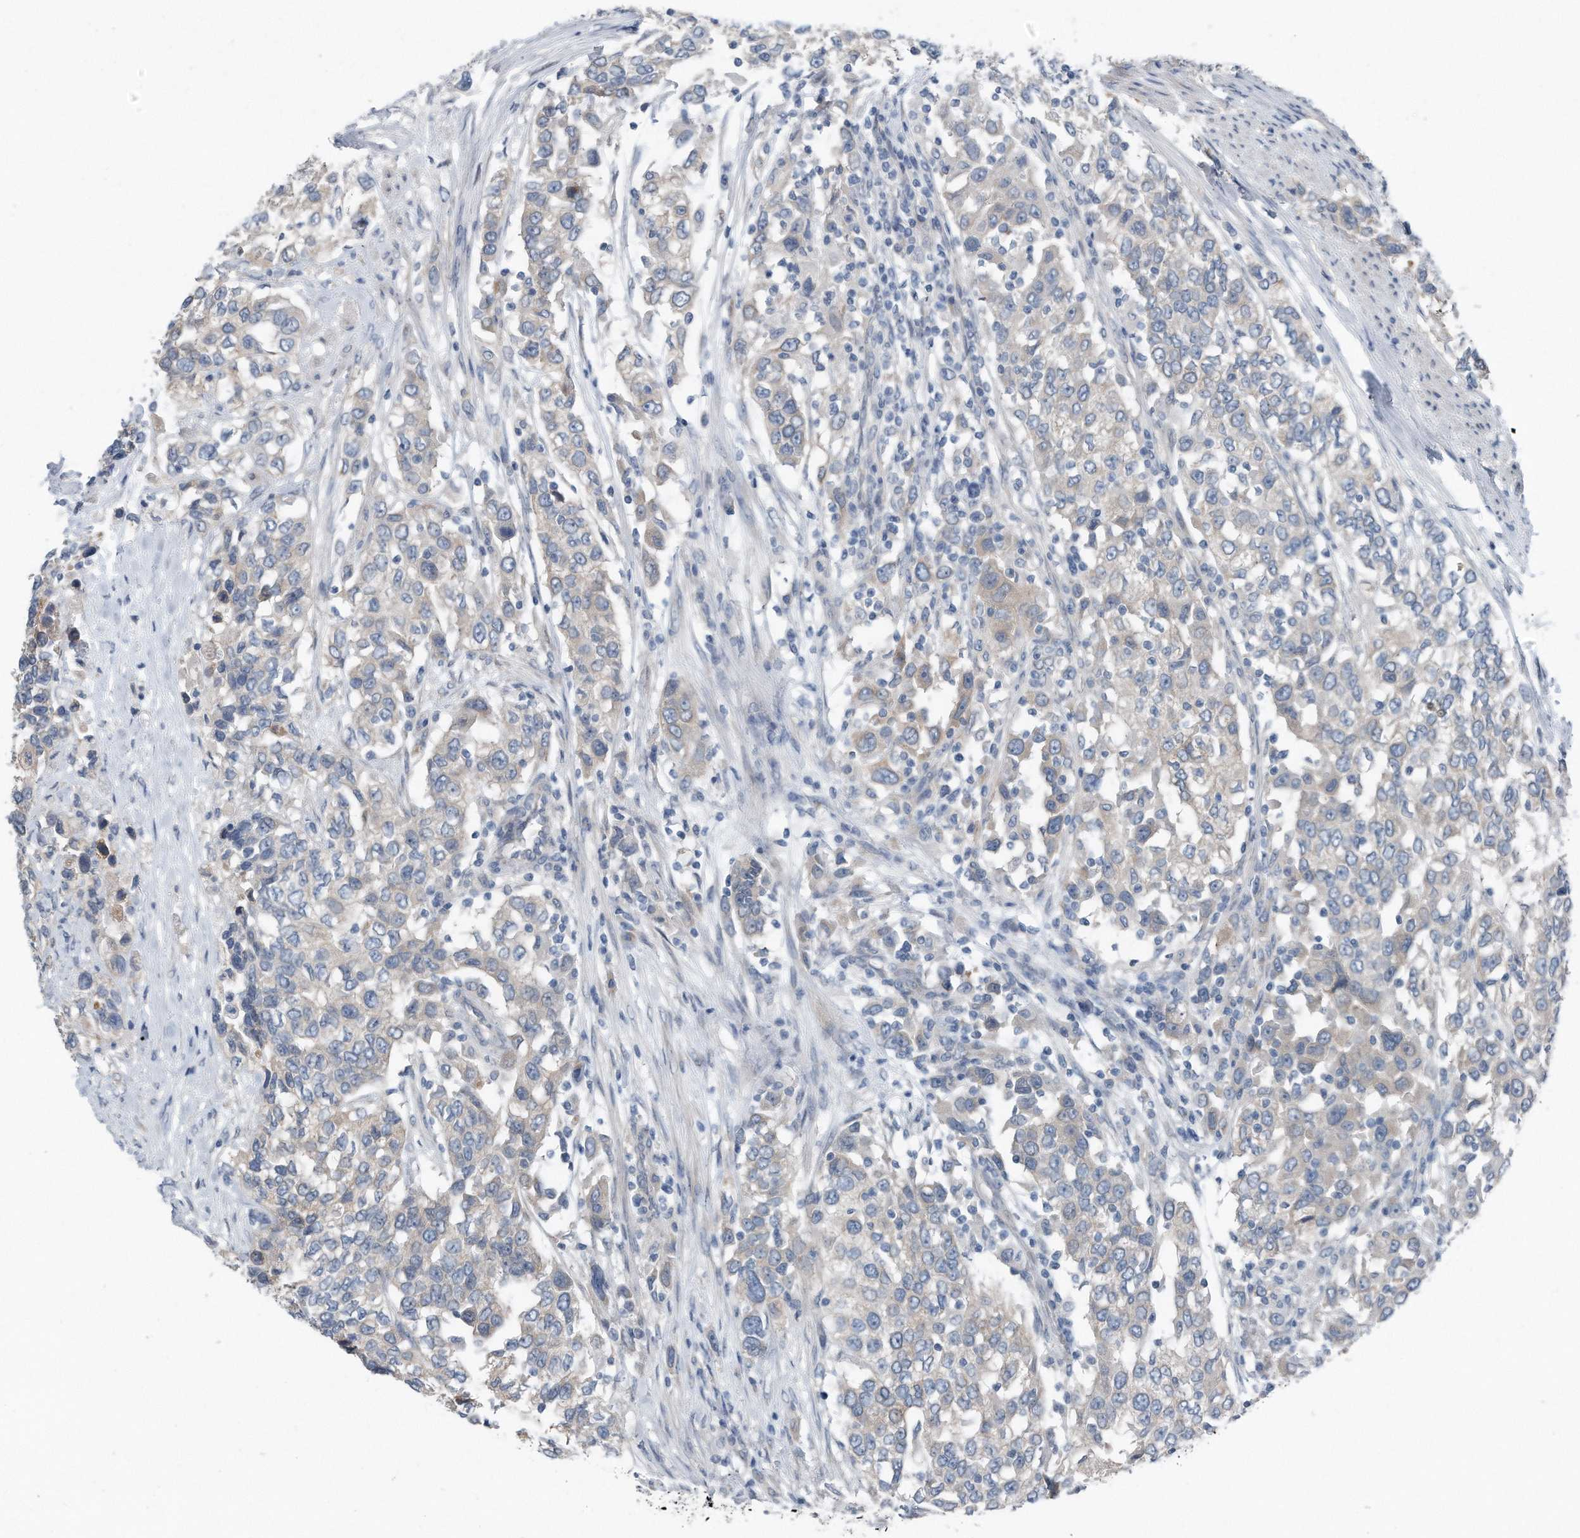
{"staining": {"intensity": "weak", "quantity": "<25%", "location": "cytoplasmic/membranous"}, "tissue": "urothelial cancer", "cell_type": "Tumor cells", "image_type": "cancer", "snomed": [{"axis": "morphology", "description": "Urothelial carcinoma, High grade"}, {"axis": "topography", "description": "Urinary bladder"}], "caption": "Urothelial carcinoma (high-grade) stained for a protein using IHC displays no expression tumor cells.", "gene": "YRDC", "patient": {"sex": "female", "age": 80}}